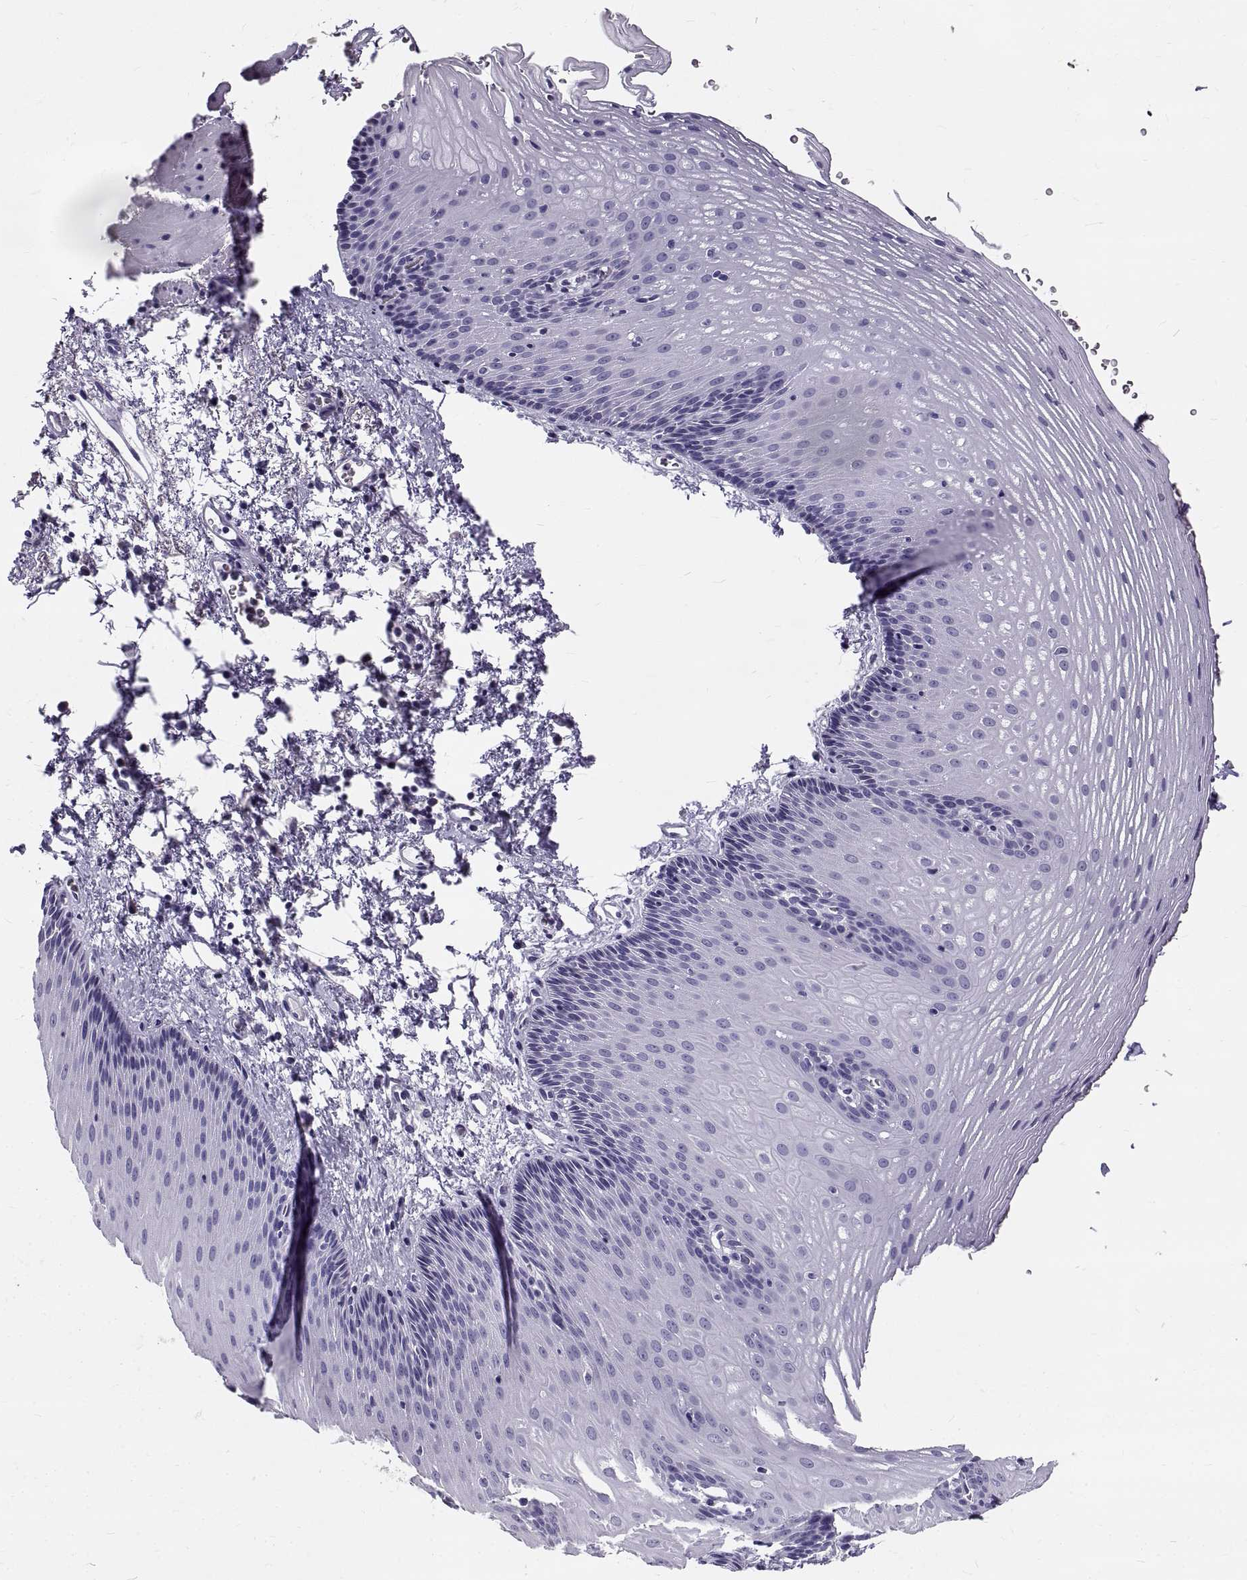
{"staining": {"intensity": "negative", "quantity": "none", "location": "none"}, "tissue": "esophagus", "cell_type": "Squamous epithelial cells", "image_type": "normal", "snomed": [{"axis": "morphology", "description": "Normal tissue, NOS"}, {"axis": "topography", "description": "Esophagus"}], "caption": "Esophagus stained for a protein using immunohistochemistry reveals no expression squamous epithelial cells.", "gene": "GNG12", "patient": {"sex": "male", "age": 76}}